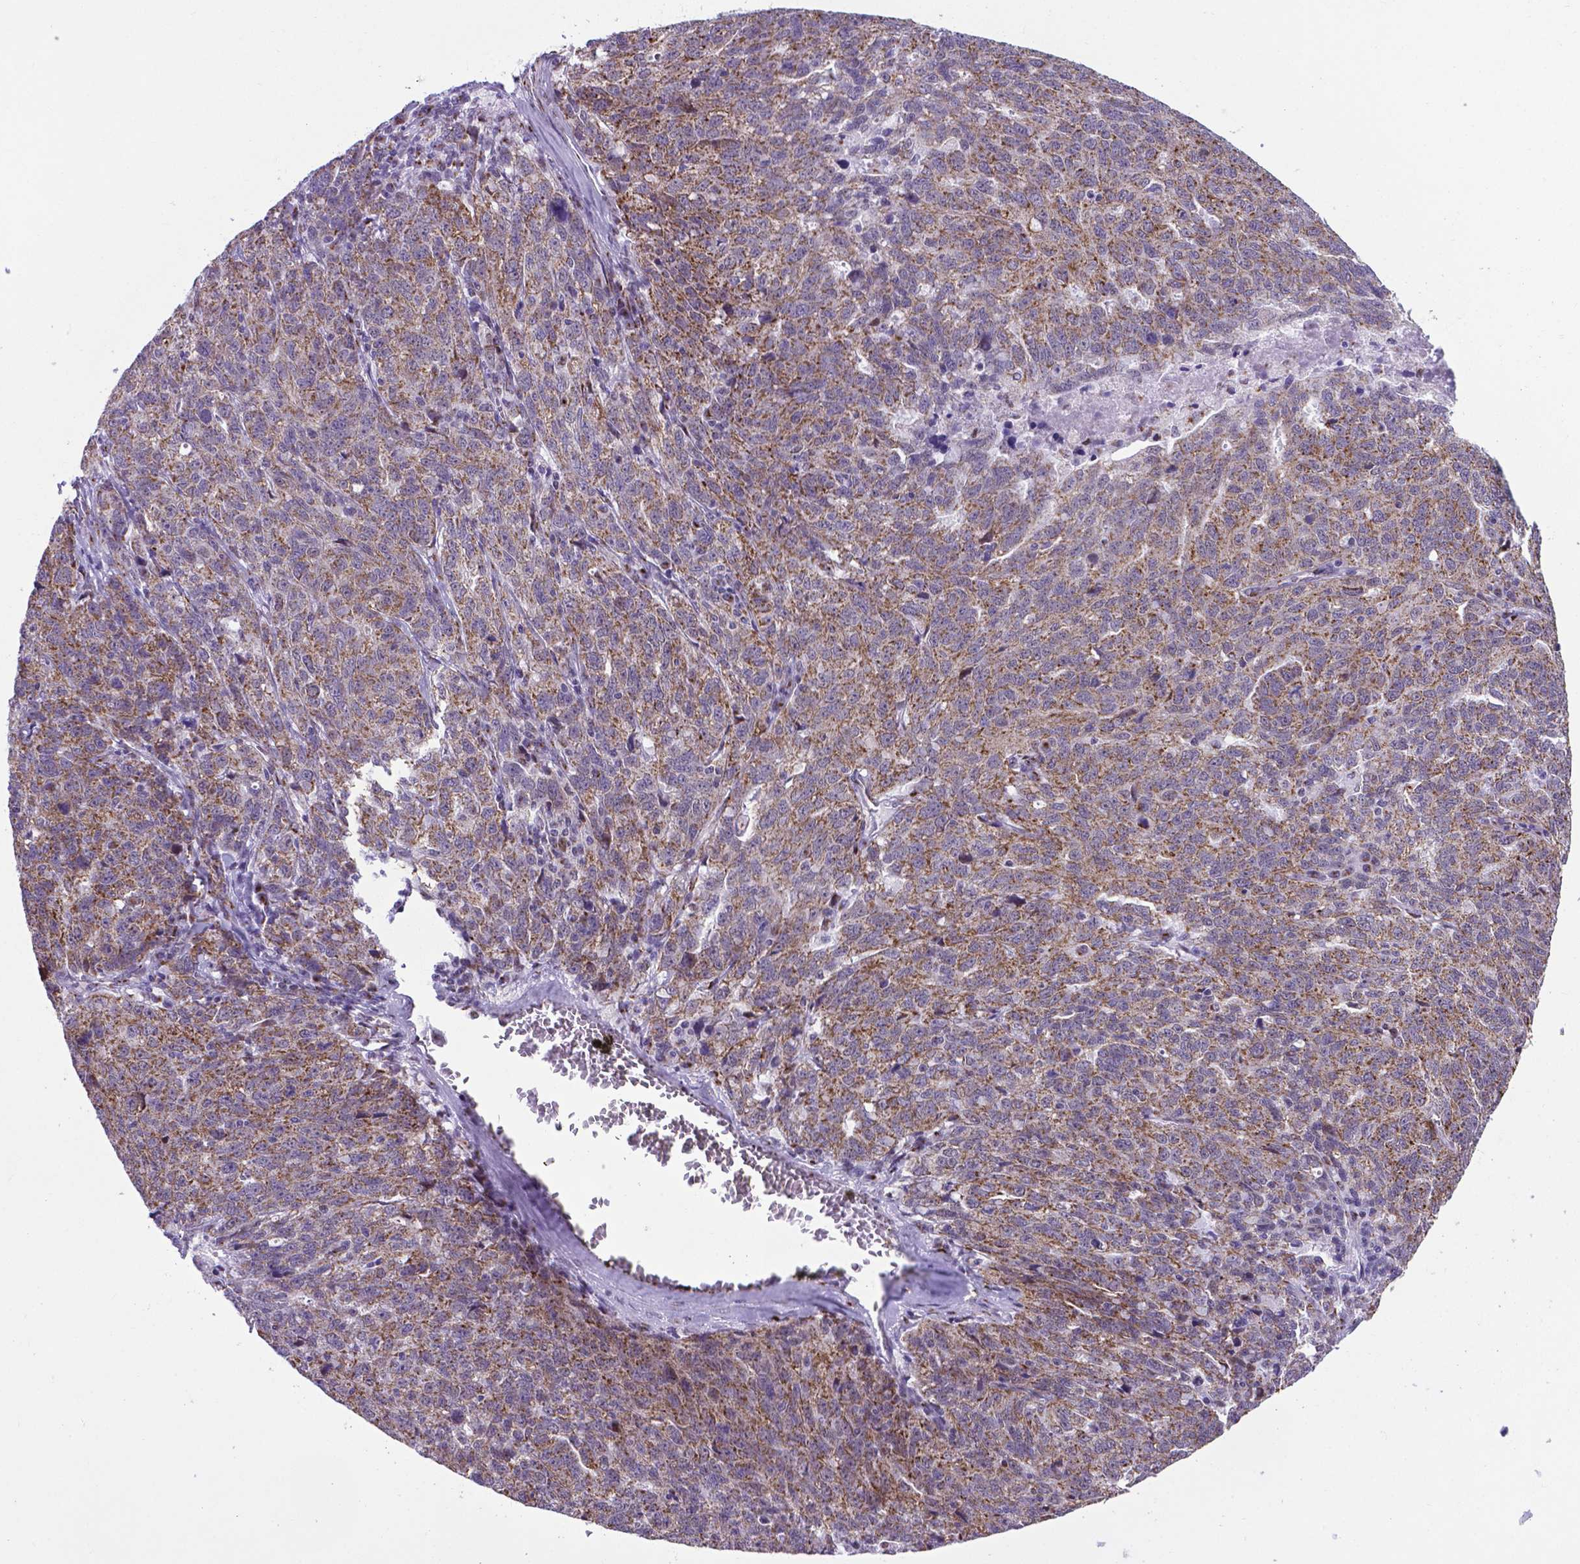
{"staining": {"intensity": "moderate", "quantity": ">75%", "location": "cytoplasmic/membranous"}, "tissue": "ovarian cancer", "cell_type": "Tumor cells", "image_type": "cancer", "snomed": [{"axis": "morphology", "description": "Cystadenocarcinoma, serous, NOS"}, {"axis": "topography", "description": "Ovary"}], "caption": "Tumor cells display medium levels of moderate cytoplasmic/membranous positivity in approximately >75% of cells in ovarian cancer.", "gene": "MRPL10", "patient": {"sex": "female", "age": 71}}